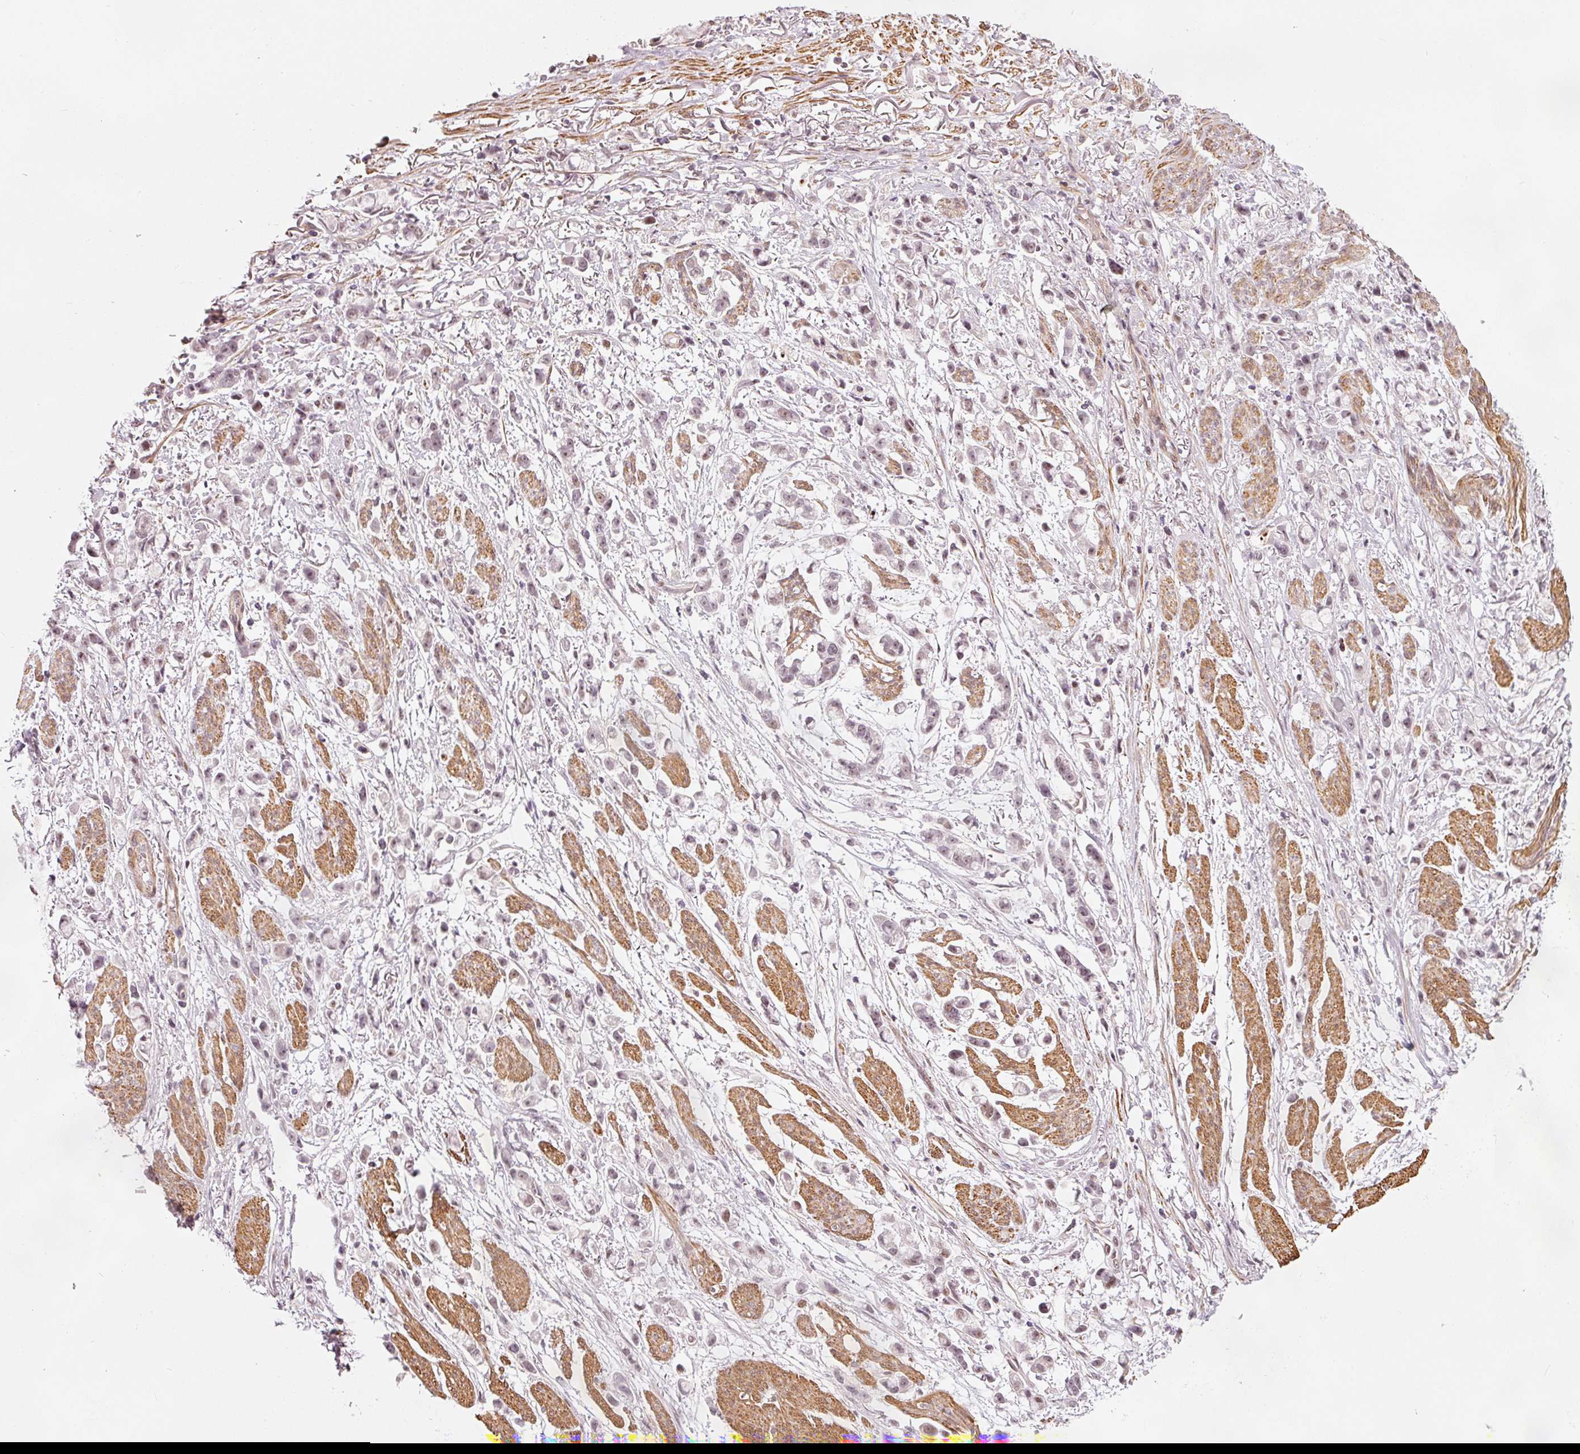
{"staining": {"intensity": "weak", "quantity": "<25%", "location": "nuclear"}, "tissue": "stomach cancer", "cell_type": "Tumor cells", "image_type": "cancer", "snomed": [{"axis": "morphology", "description": "Adenocarcinoma, NOS"}, {"axis": "topography", "description": "Stomach"}], "caption": "A high-resolution micrograph shows immunohistochemistry staining of stomach adenocarcinoma, which displays no significant expression in tumor cells. (DAB (3,3'-diaminobenzidine) immunohistochemistry (IHC) visualized using brightfield microscopy, high magnification).", "gene": "MXRA8", "patient": {"sex": "female", "age": 81}}